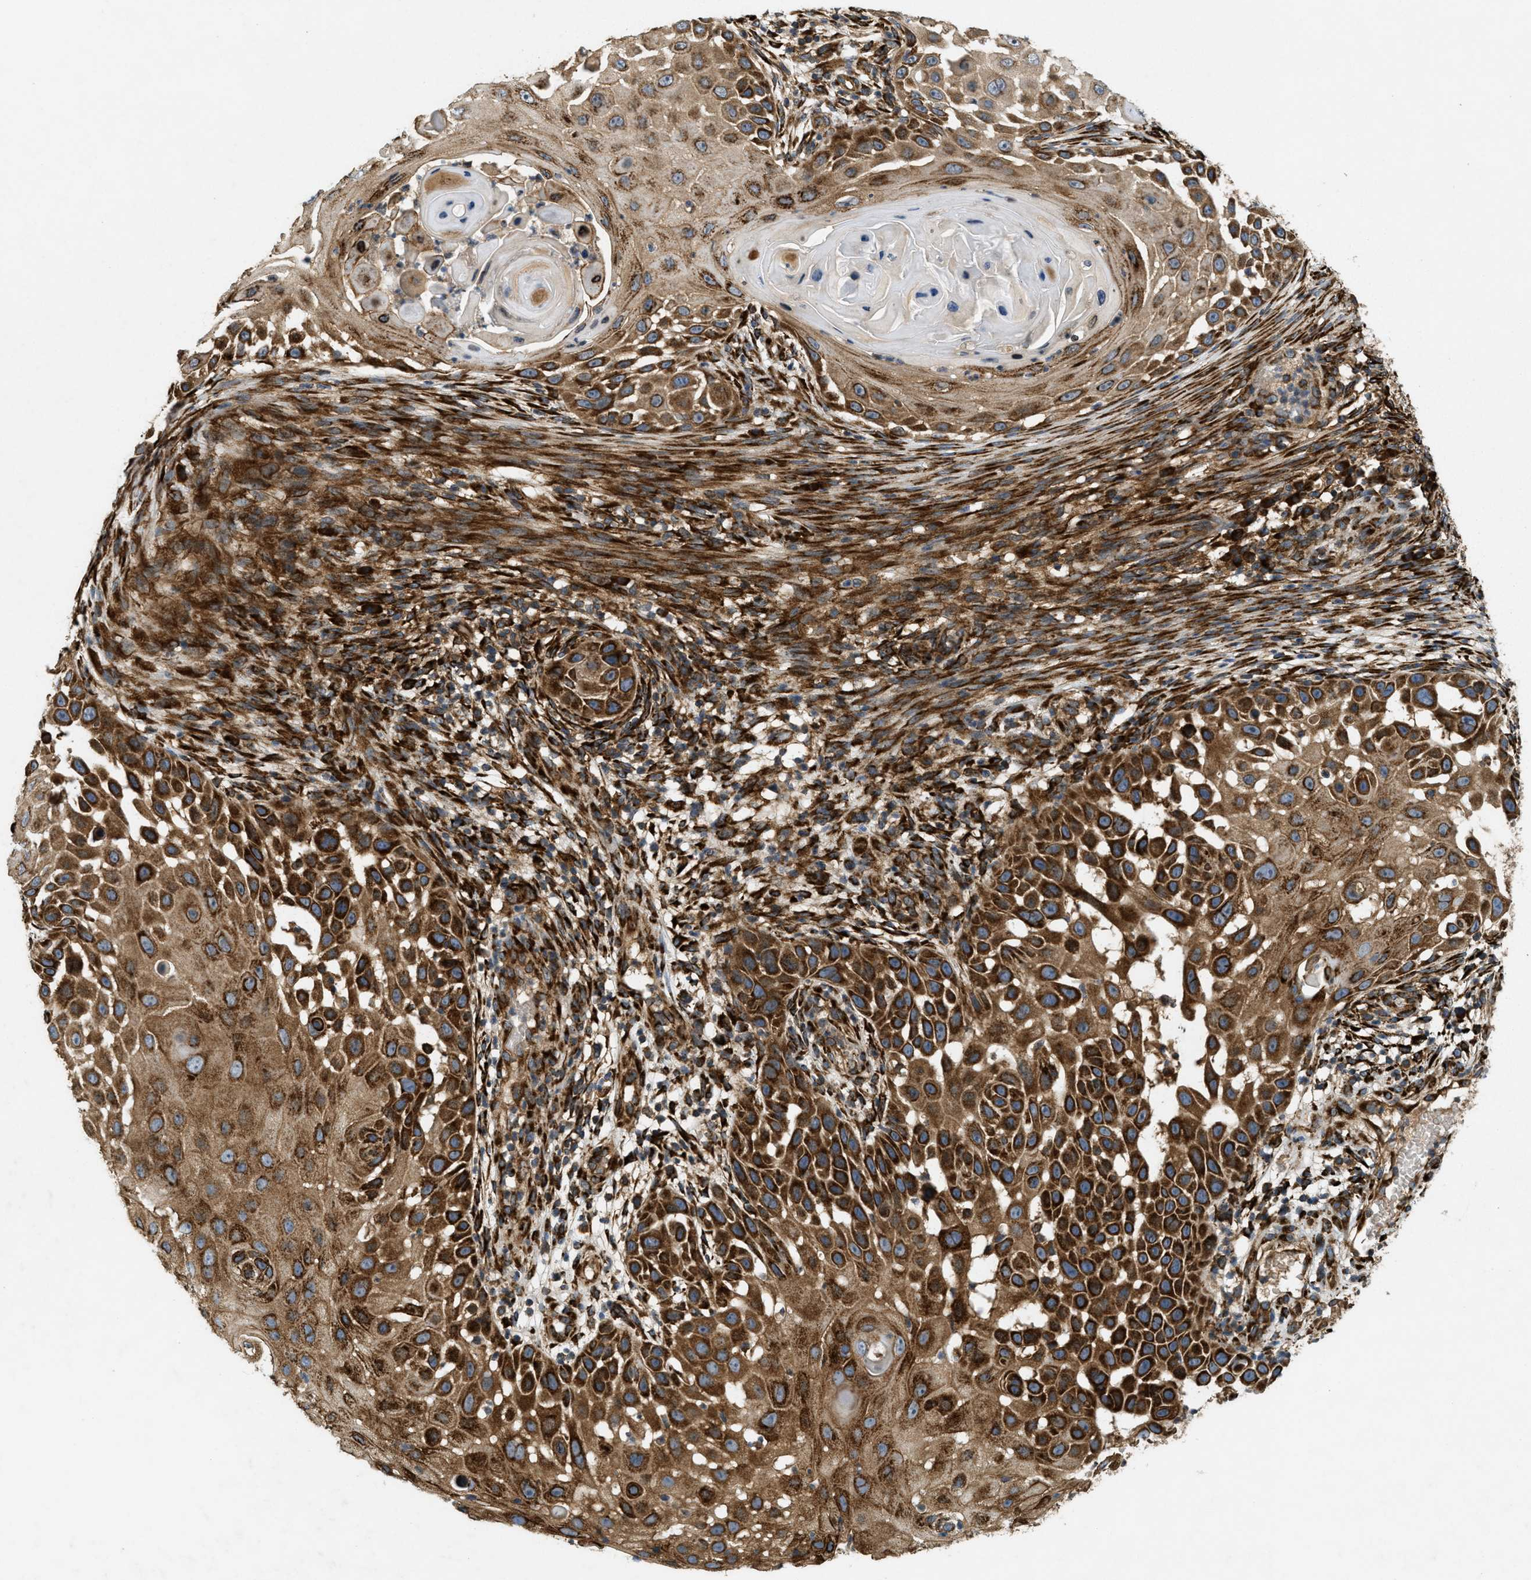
{"staining": {"intensity": "strong", "quantity": ">75%", "location": "cytoplasmic/membranous"}, "tissue": "skin cancer", "cell_type": "Tumor cells", "image_type": "cancer", "snomed": [{"axis": "morphology", "description": "Squamous cell carcinoma, NOS"}, {"axis": "topography", "description": "Skin"}], "caption": "DAB immunohistochemical staining of skin squamous cell carcinoma displays strong cytoplasmic/membranous protein staining in about >75% of tumor cells.", "gene": "PCDH18", "patient": {"sex": "female", "age": 44}}